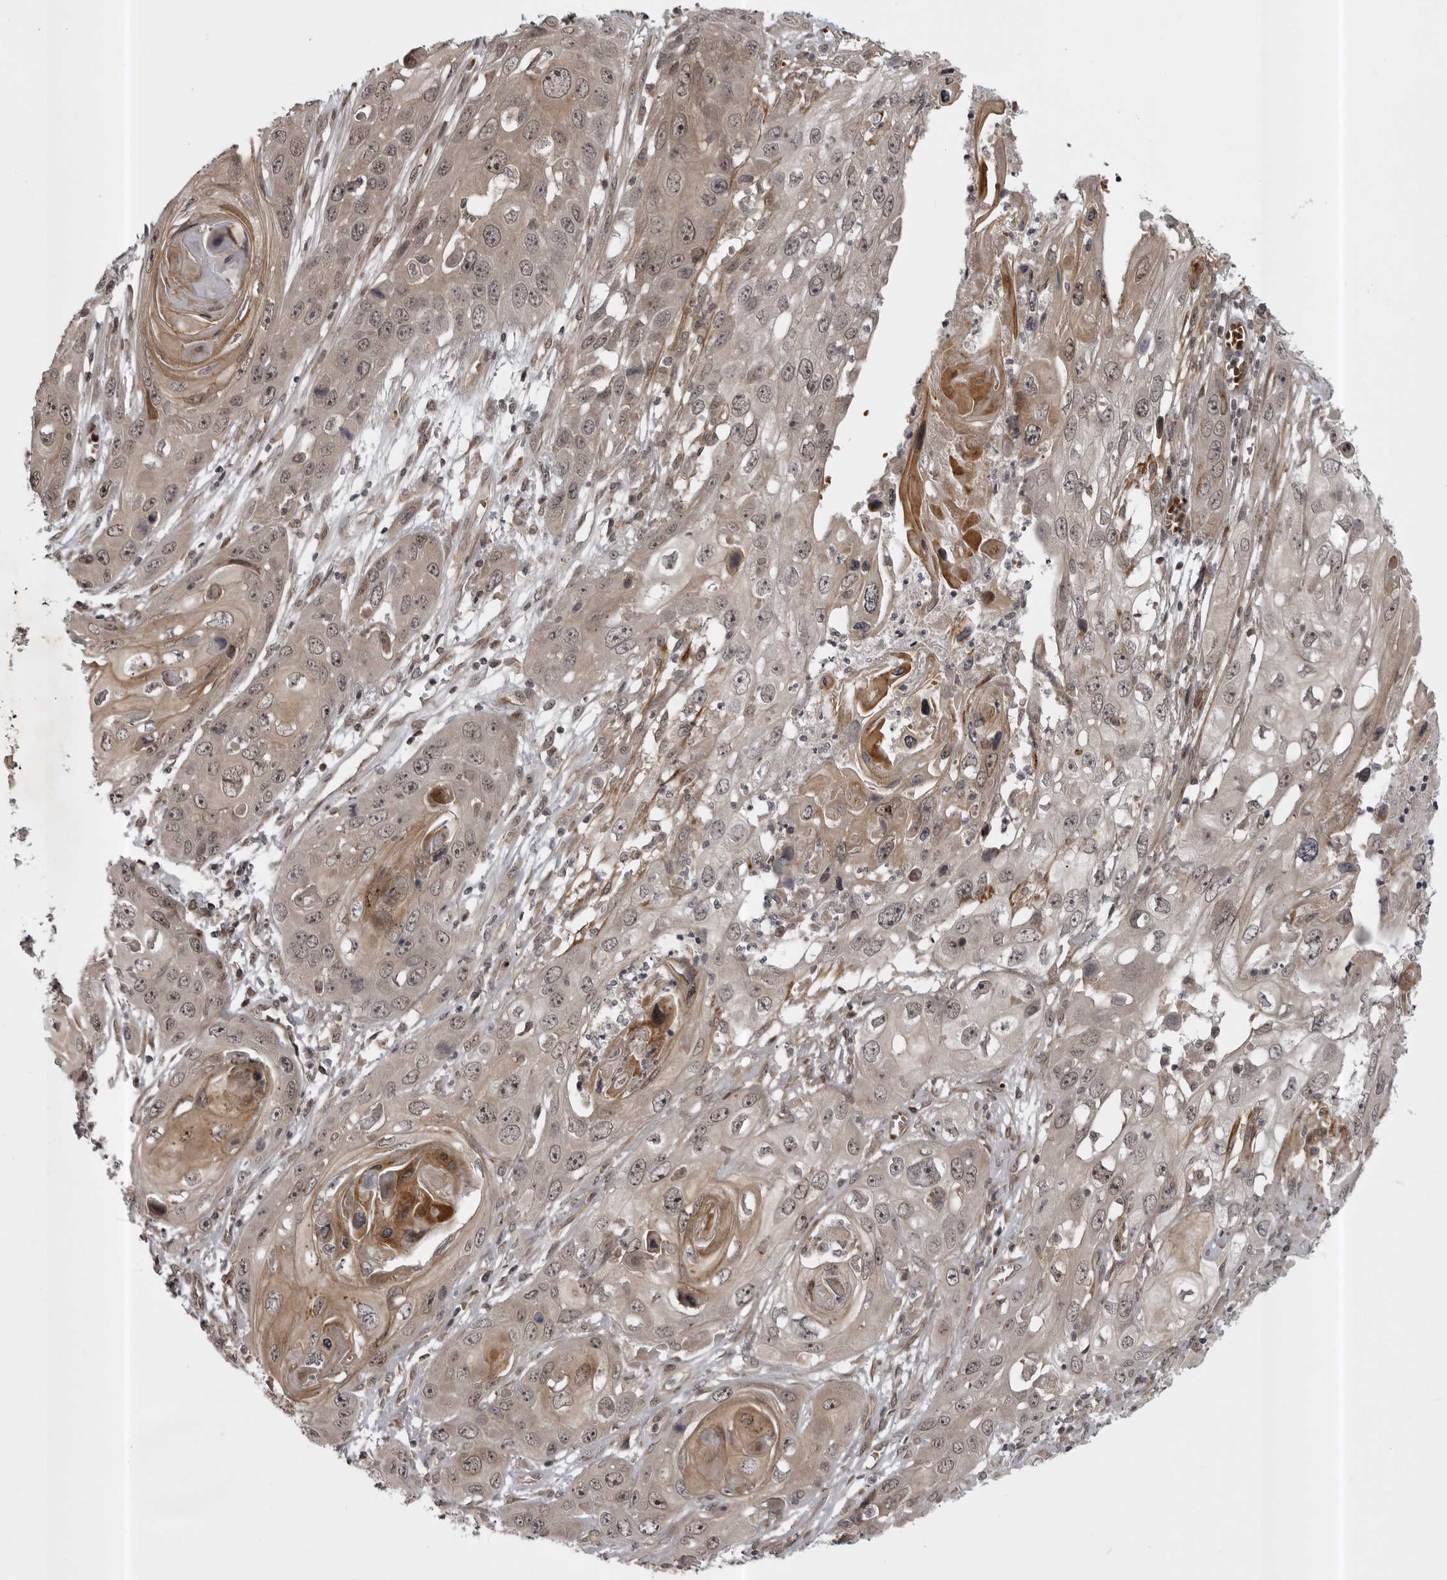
{"staining": {"intensity": "weak", "quantity": ">75%", "location": "cytoplasmic/membranous,nuclear"}, "tissue": "skin cancer", "cell_type": "Tumor cells", "image_type": "cancer", "snomed": [{"axis": "morphology", "description": "Squamous cell carcinoma, NOS"}, {"axis": "topography", "description": "Skin"}], "caption": "Brown immunohistochemical staining in skin cancer (squamous cell carcinoma) reveals weak cytoplasmic/membranous and nuclear expression in about >75% of tumor cells. (Brightfield microscopy of DAB IHC at high magnification).", "gene": "SNX16", "patient": {"sex": "male", "age": 55}}